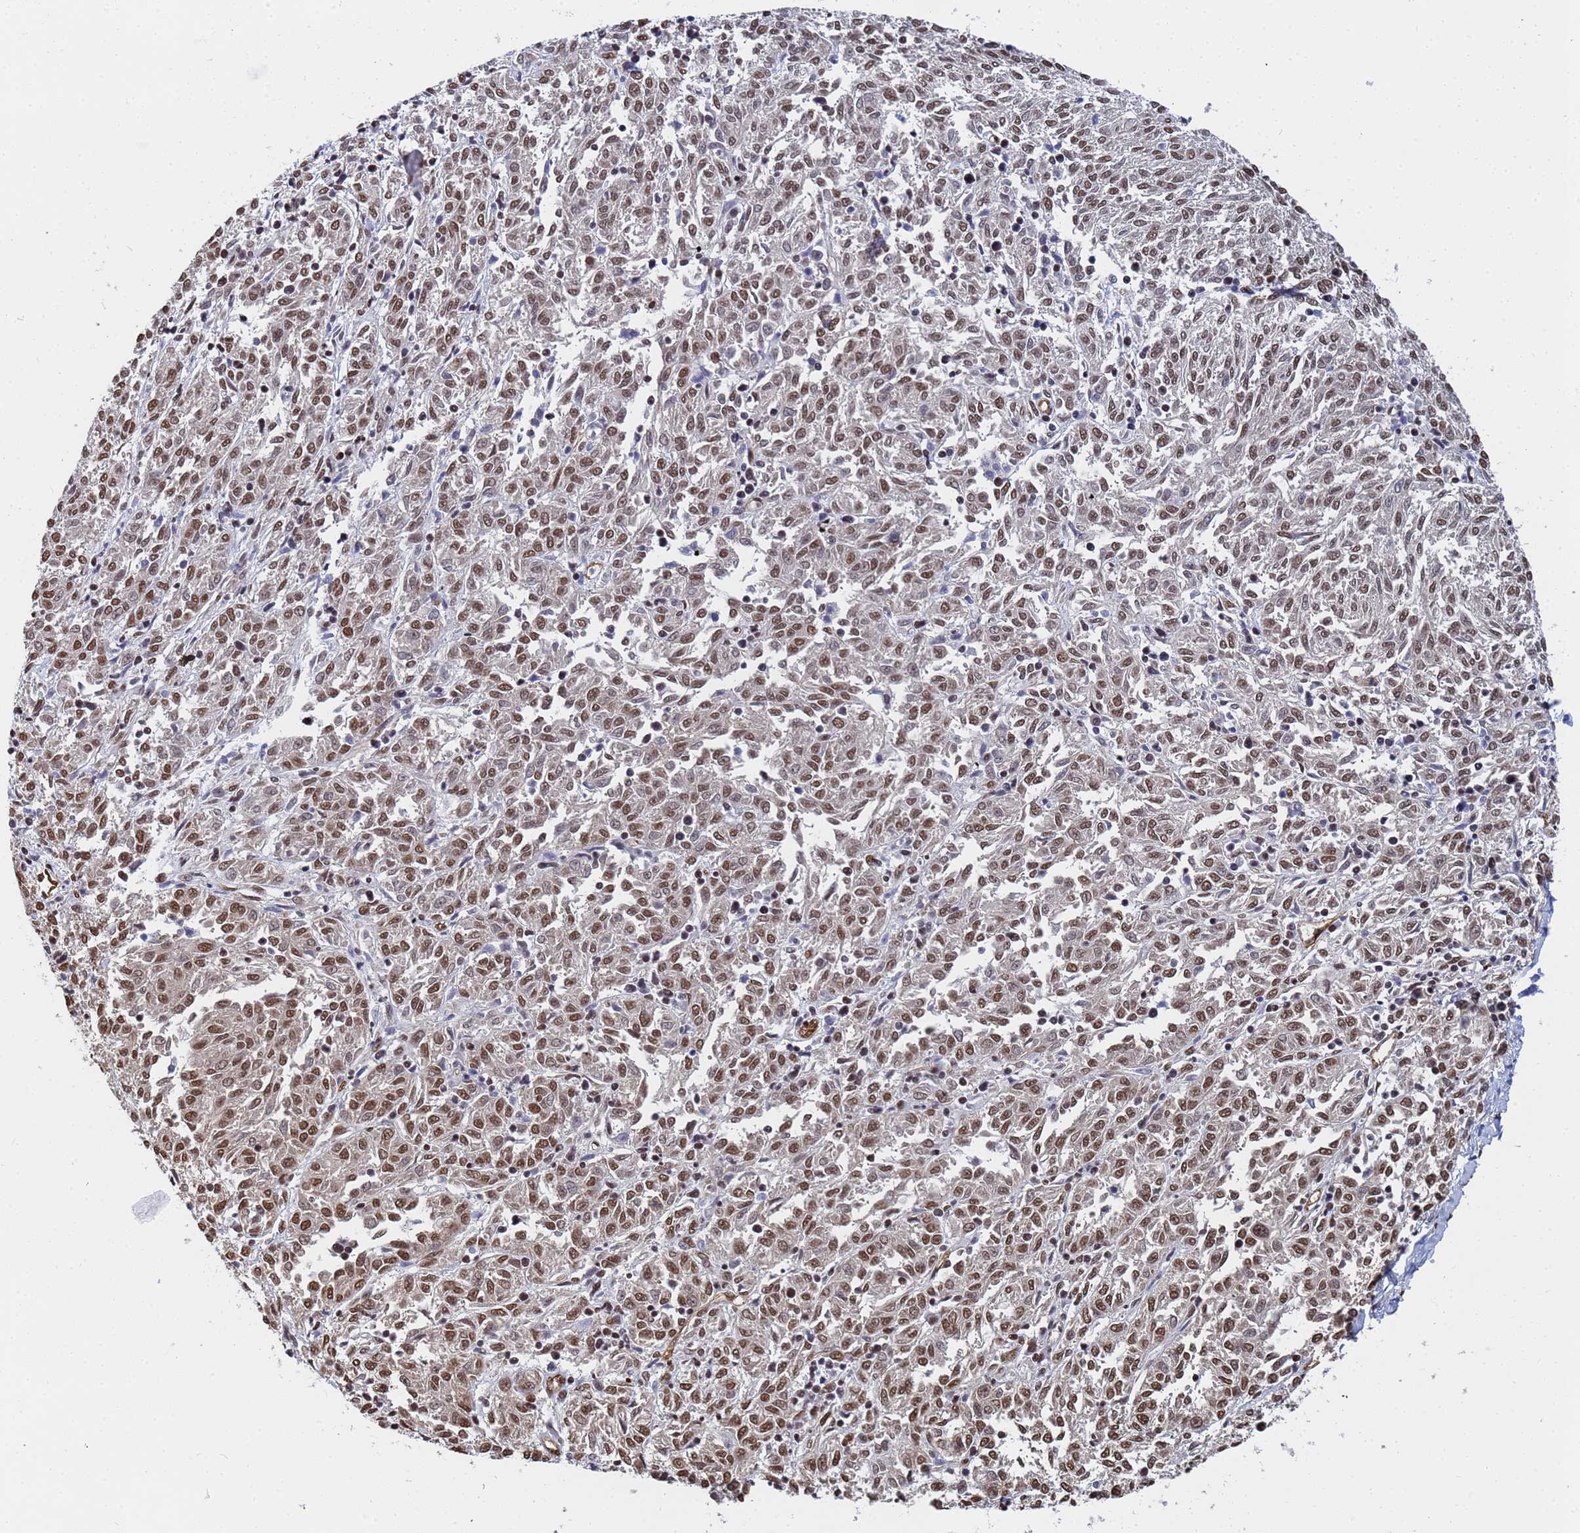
{"staining": {"intensity": "moderate", "quantity": ">75%", "location": "nuclear"}, "tissue": "melanoma", "cell_type": "Tumor cells", "image_type": "cancer", "snomed": [{"axis": "morphology", "description": "Malignant melanoma, NOS"}, {"axis": "topography", "description": "Skin"}], "caption": "IHC (DAB (3,3'-diaminobenzidine)) staining of malignant melanoma displays moderate nuclear protein staining in about >75% of tumor cells.", "gene": "RAVER2", "patient": {"sex": "female", "age": 72}}